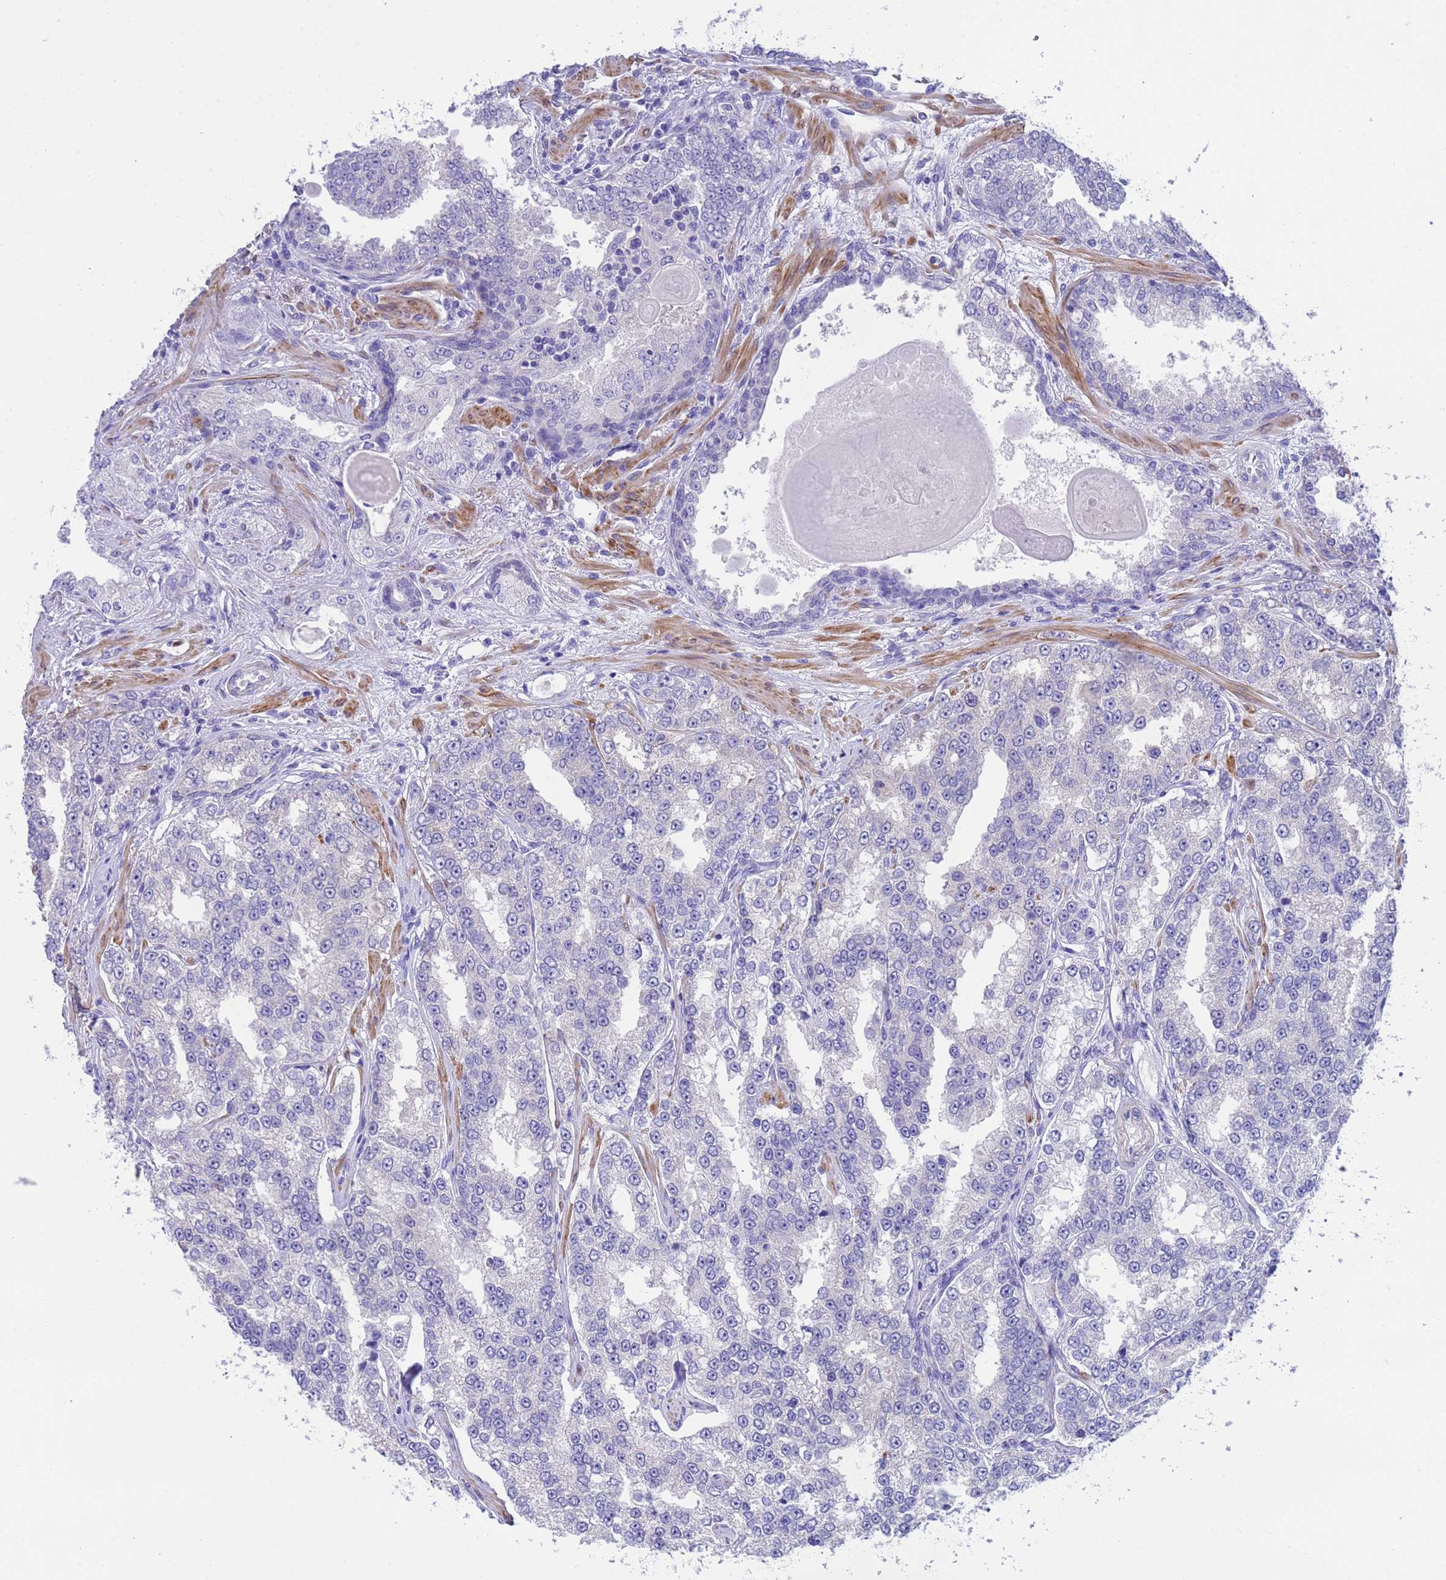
{"staining": {"intensity": "negative", "quantity": "none", "location": "none"}, "tissue": "prostate cancer", "cell_type": "Tumor cells", "image_type": "cancer", "snomed": [{"axis": "morphology", "description": "Normal tissue, NOS"}, {"axis": "morphology", "description": "Adenocarcinoma, High grade"}, {"axis": "topography", "description": "Prostate"}], "caption": "Tumor cells are negative for brown protein staining in prostate high-grade adenocarcinoma.", "gene": "USP38", "patient": {"sex": "male", "age": 83}}